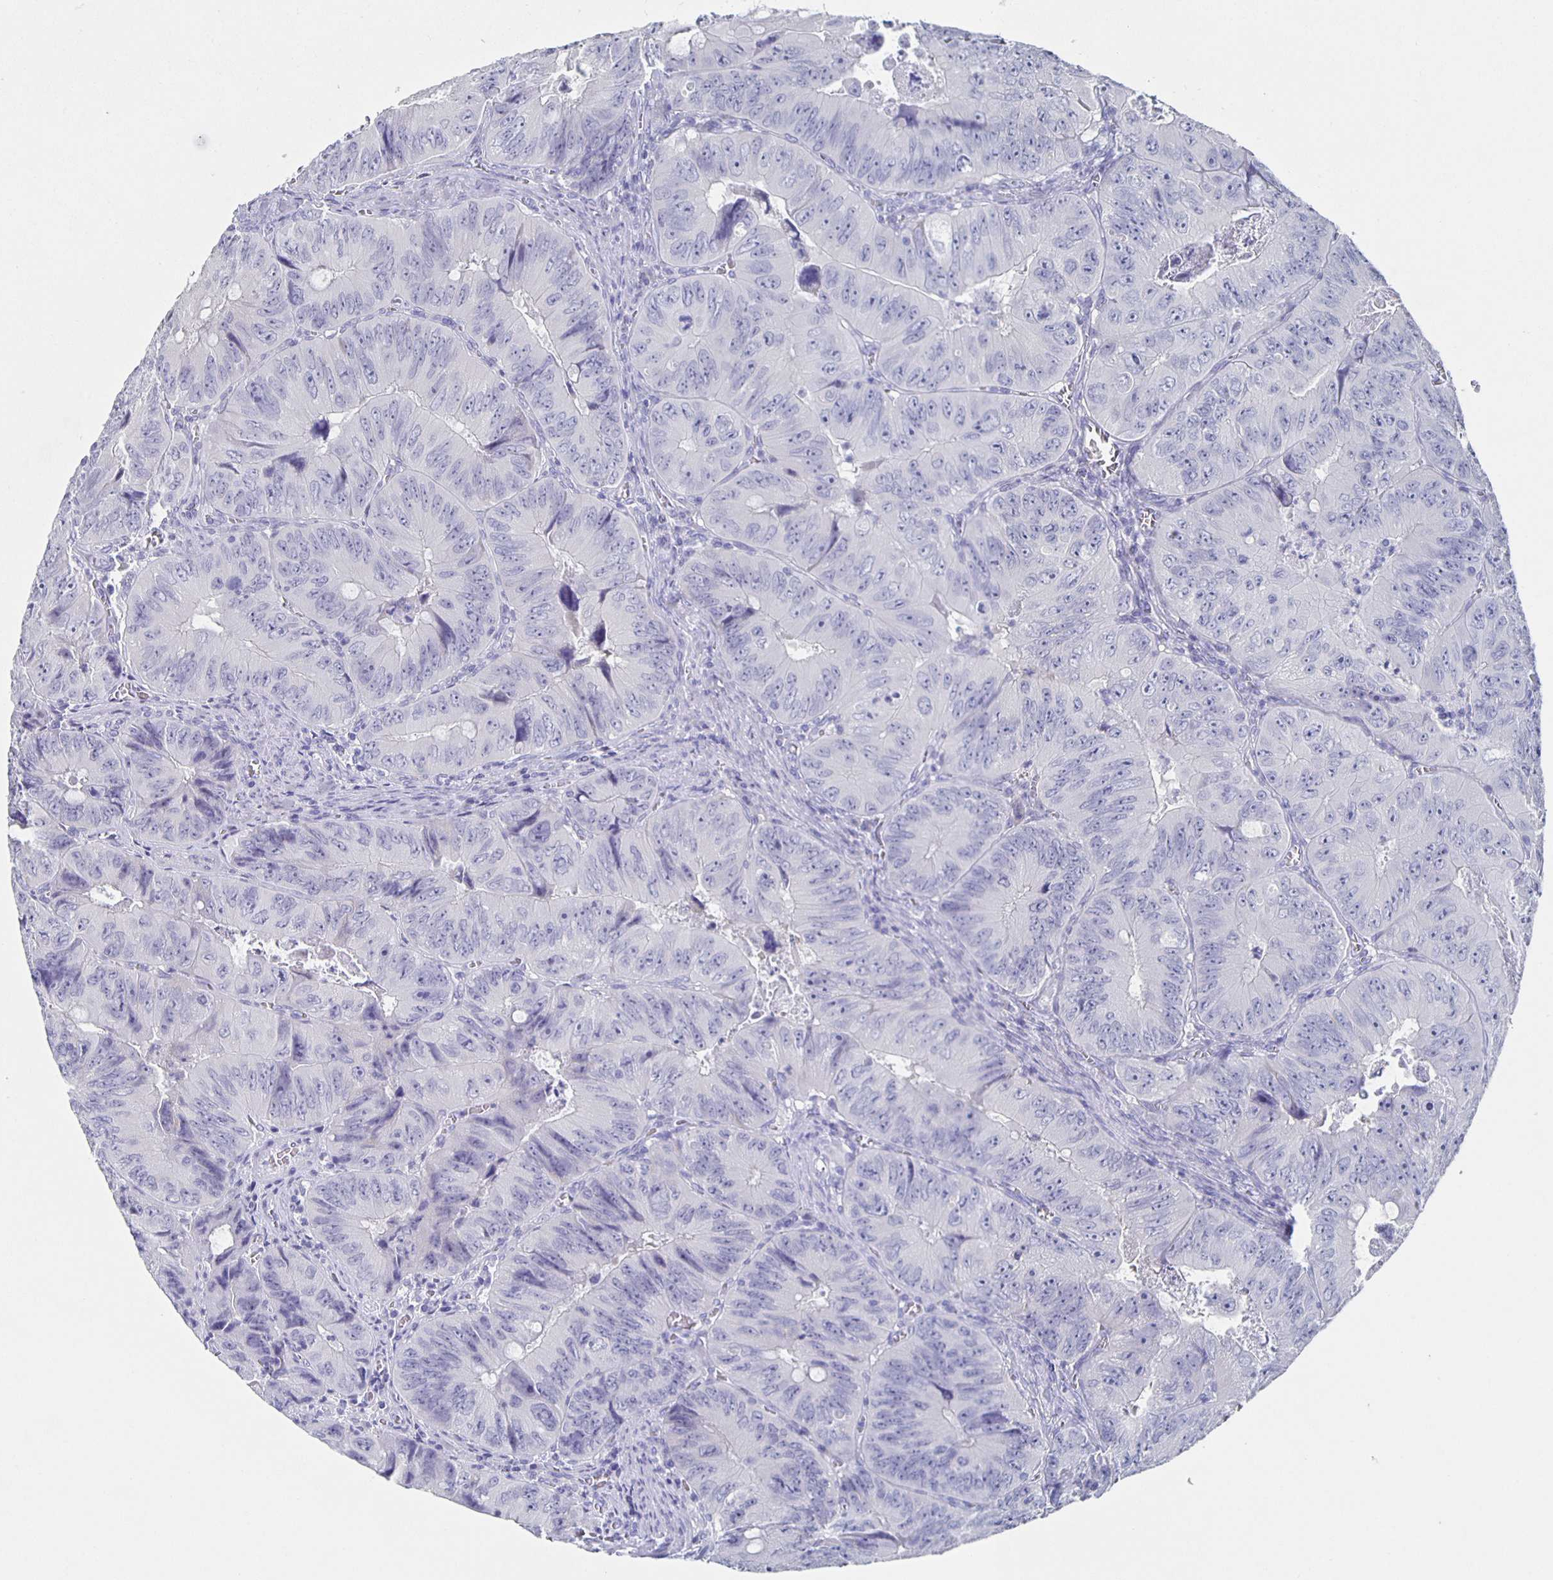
{"staining": {"intensity": "negative", "quantity": "none", "location": "none"}, "tissue": "colorectal cancer", "cell_type": "Tumor cells", "image_type": "cancer", "snomed": [{"axis": "morphology", "description": "Adenocarcinoma, NOS"}, {"axis": "topography", "description": "Colon"}], "caption": "Protein analysis of colorectal adenocarcinoma exhibits no significant expression in tumor cells.", "gene": "SLC34A2", "patient": {"sex": "female", "age": 84}}